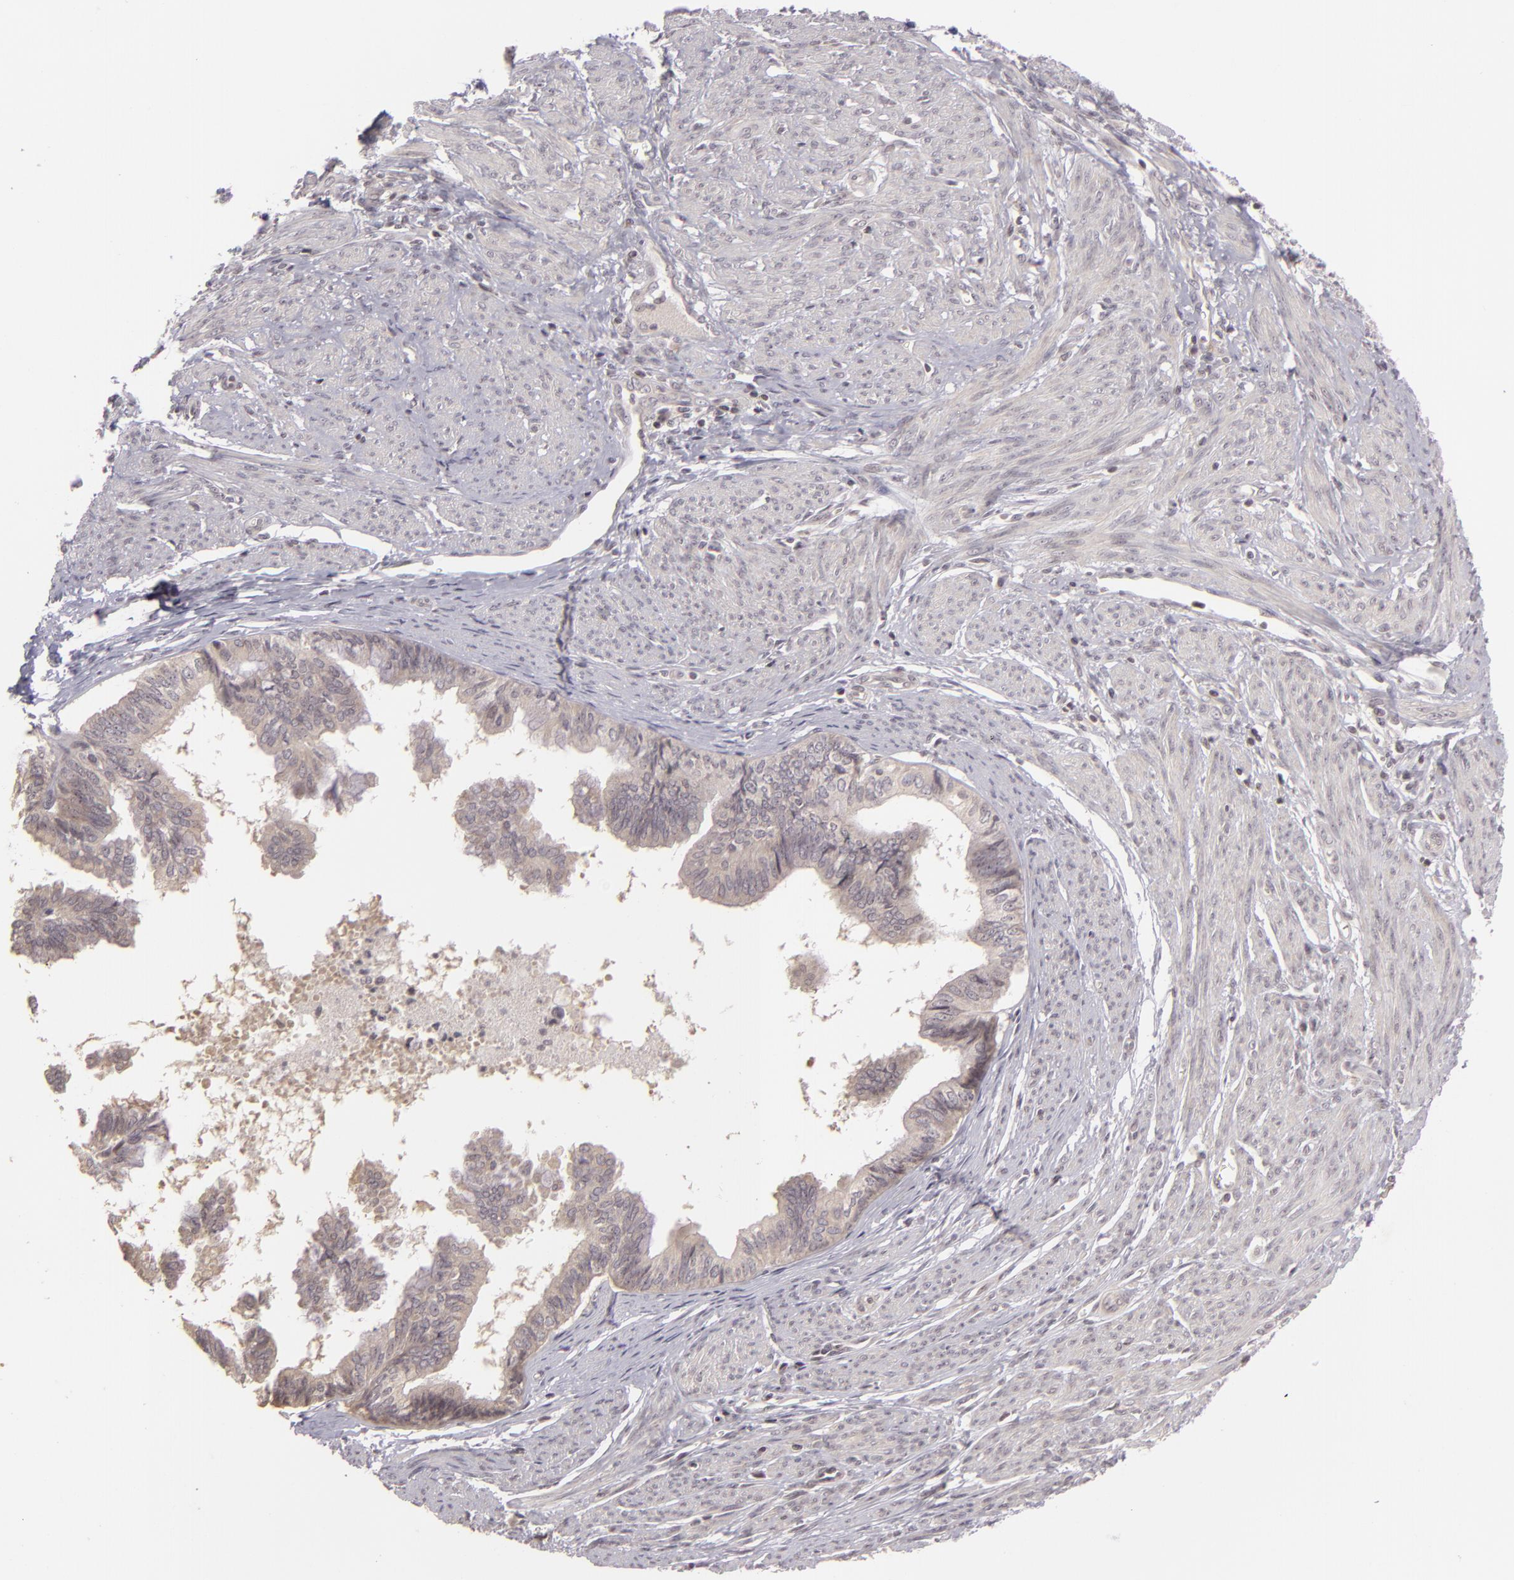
{"staining": {"intensity": "negative", "quantity": "none", "location": "none"}, "tissue": "endometrial cancer", "cell_type": "Tumor cells", "image_type": "cancer", "snomed": [{"axis": "morphology", "description": "Adenocarcinoma, NOS"}, {"axis": "topography", "description": "Endometrium"}], "caption": "Immunohistochemical staining of human adenocarcinoma (endometrial) reveals no significant staining in tumor cells.", "gene": "AKAP6", "patient": {"sex": "female", "age": 75}}